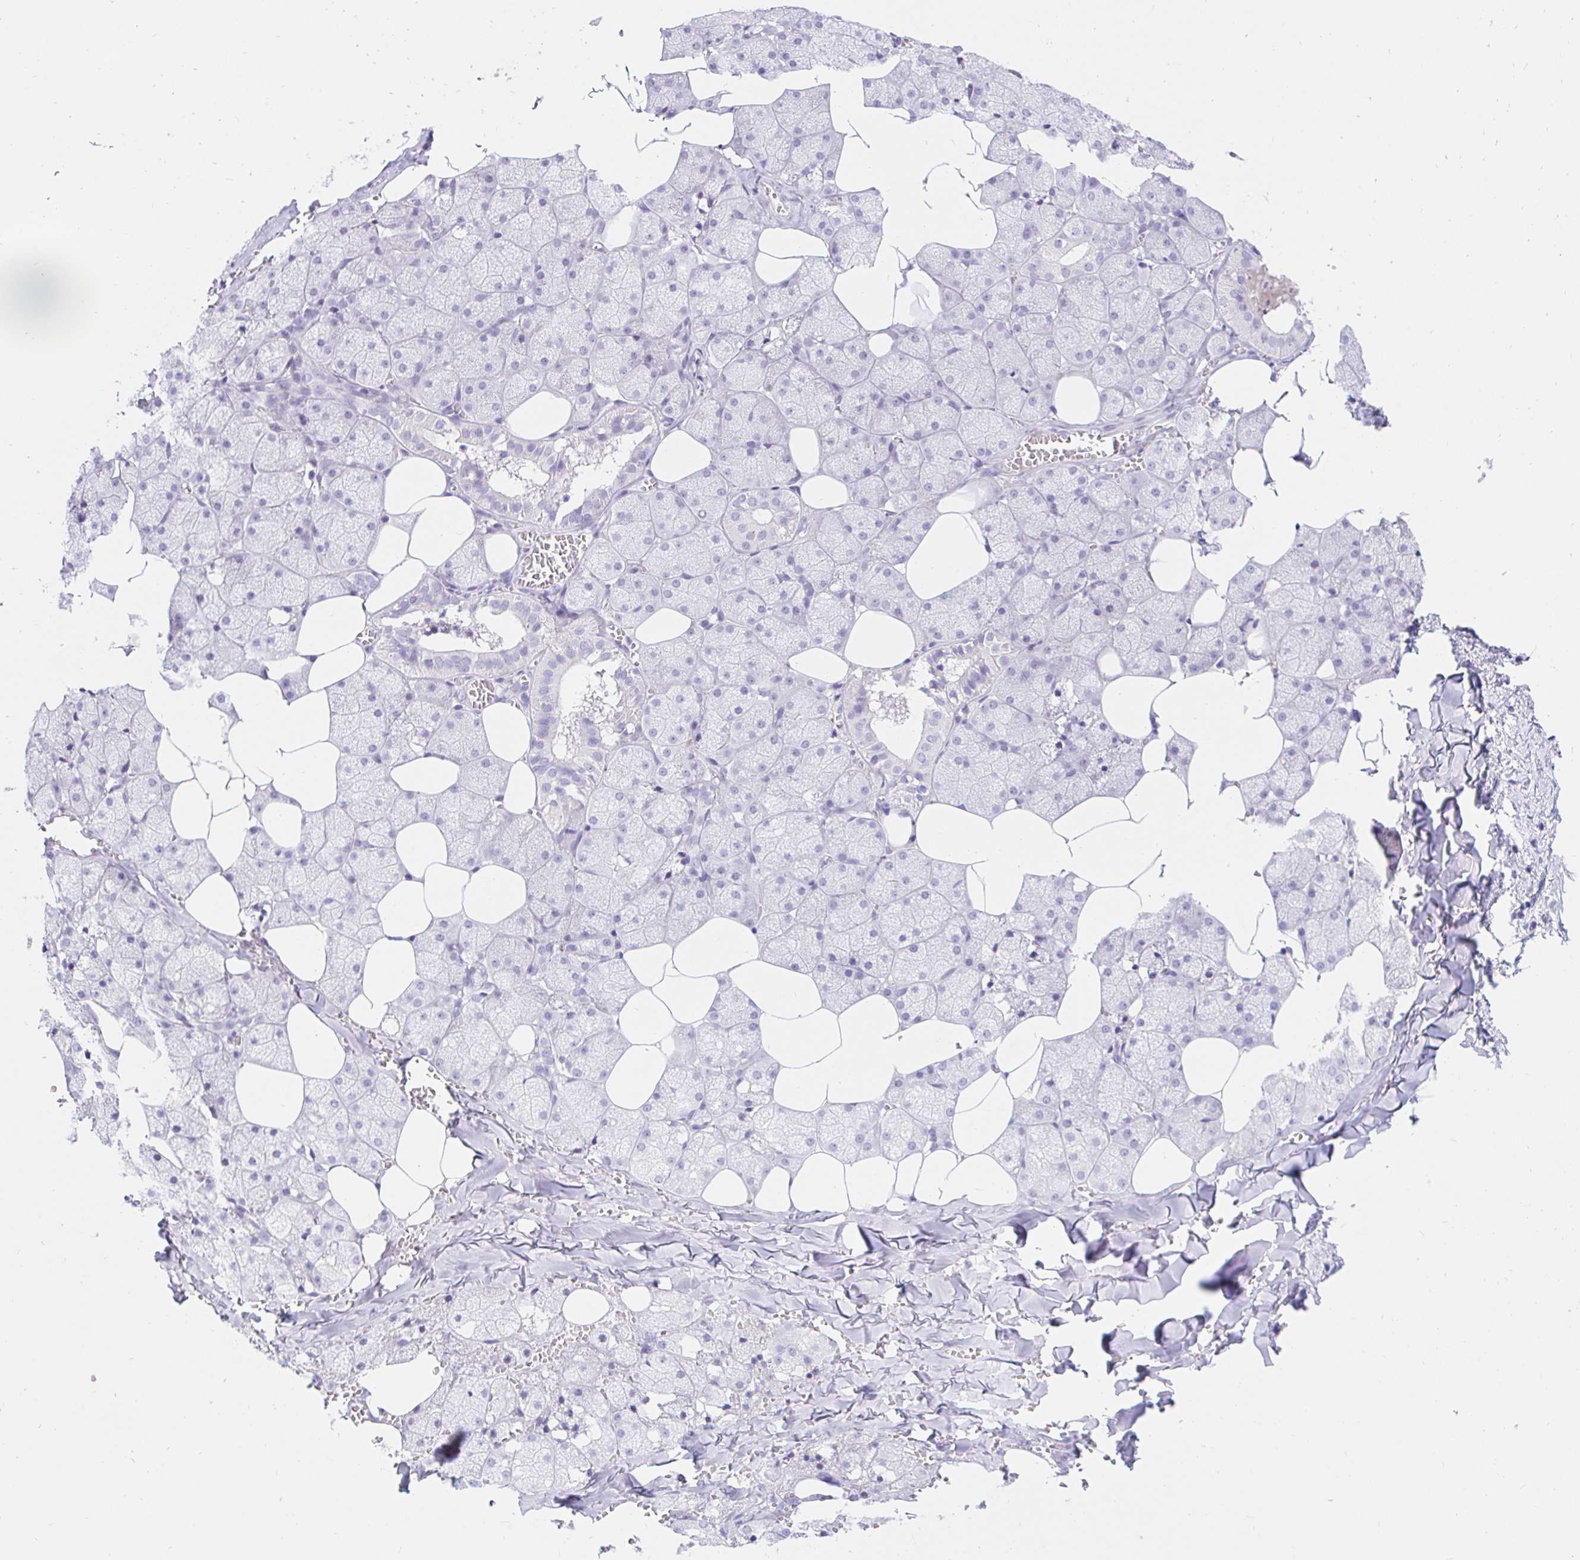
{"staining": {"intensity": "negative", "quantity": "none", "location": "none"}, "tissue": "salivary gland", "cell_type": "Glandular cells", "image_type": "normal", "snomed": [{"axis": "morphology", "description": "Normal tissue, NOS"}, {"axis": "topography", "description": "Salivary gland"}, {"axis": "topography", "description": "Peripheral nerve tissue"}], "caption": "DAB immunohistochemical staining of benign human salivary gland demonstrates no significant expression in glandular cells.", "gene": "TEX44", "patient": {"sex": "male", "age": 38}}